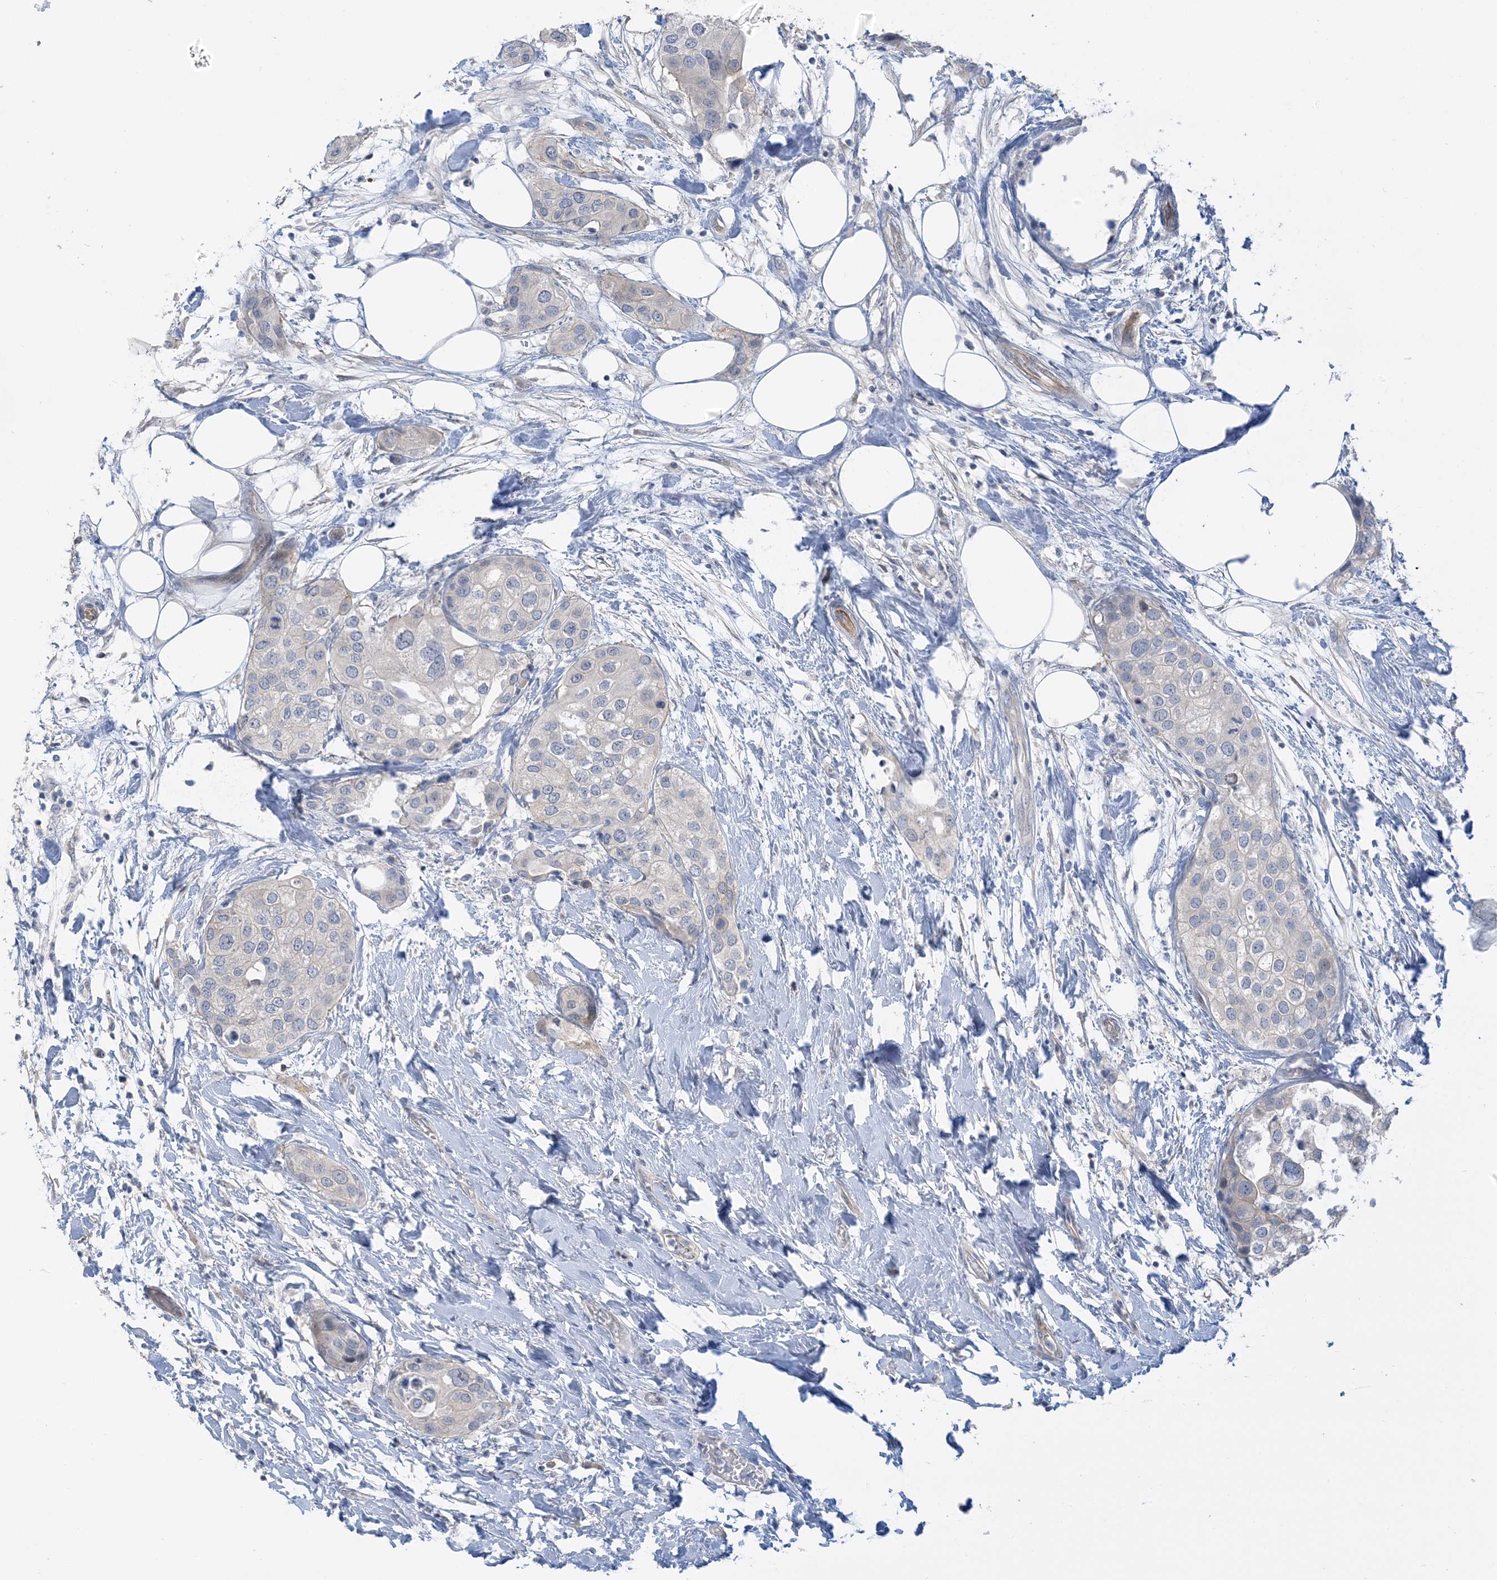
{"staining": {"intensity": "negative", "quantity": "none", "location": "none"}, "tissue": "urothelial cancer", "cell_type": "Tumor cells", "image_type": "cancer", "snomed": [{"axis": "morphology", "description": "Urothelial carcinoma, High grade"}, {"axis": "topography", "description": "Urinary bladder"}], "caption": "This histopathology image is of urothelial carcinoma (high-grade) stained with immunohistochemistry to label a protein in brown with the nuclei are counter-stained blue. There is no positivity in tumor cells.", "gene": "IL36B", "patient": {"sex": "male", "age": 64}}